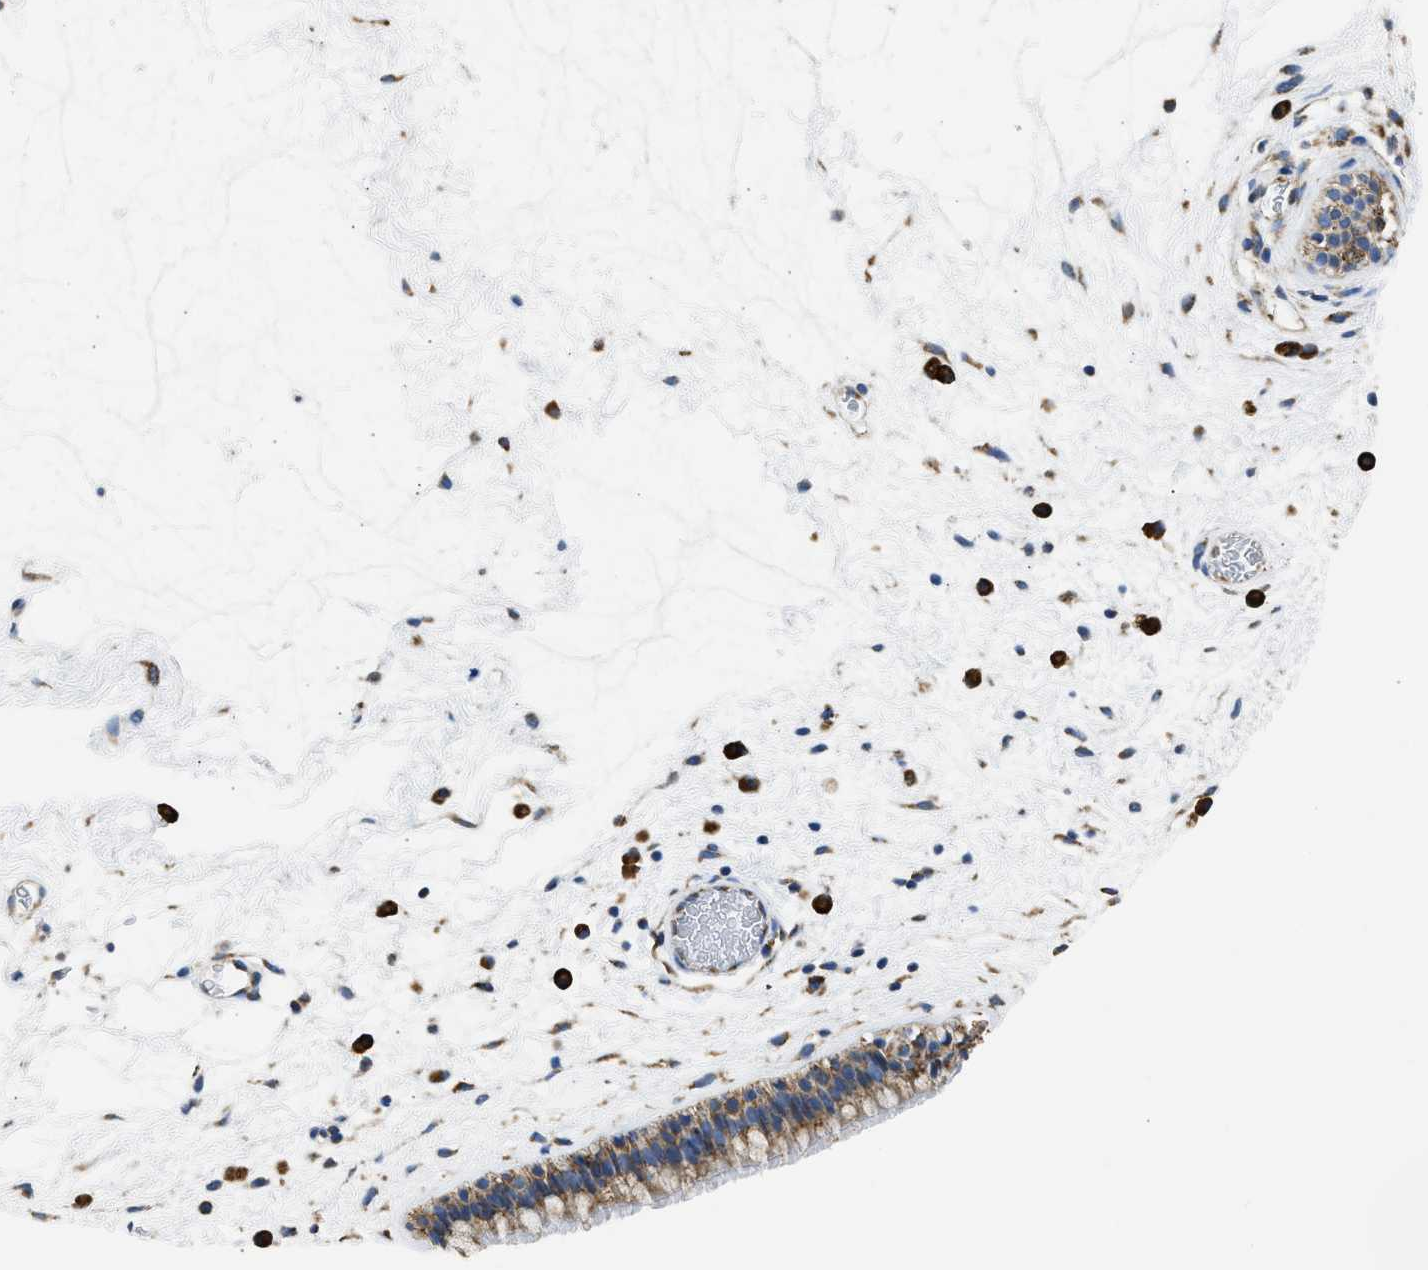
{"staining": {"intensity": "moderate", "quantity": ">75%", "location": "cytoplasmic/membranous"}, "tissue": "nasopharynx", "cell_type": "Respiratory epithelial cells", "image_type": "normal", "snomed": [{"axis": "morphology", "description": "Normal tissue, NOS"}, {"axis": "morphology", "description": "Inflammation, NOS"}, {"axis": "topography", "description": "Nasopharynx"}], "caption": "This is a photomicrograph of immunohistochemistry (IHC) staining of unremarkable nasopharynx, which shows moderate positivity in the cytoplasmic/membranous of respiratory epithelial cells.", "gene": "CYCS", "patient": {"sex": "male", "age": 48}}